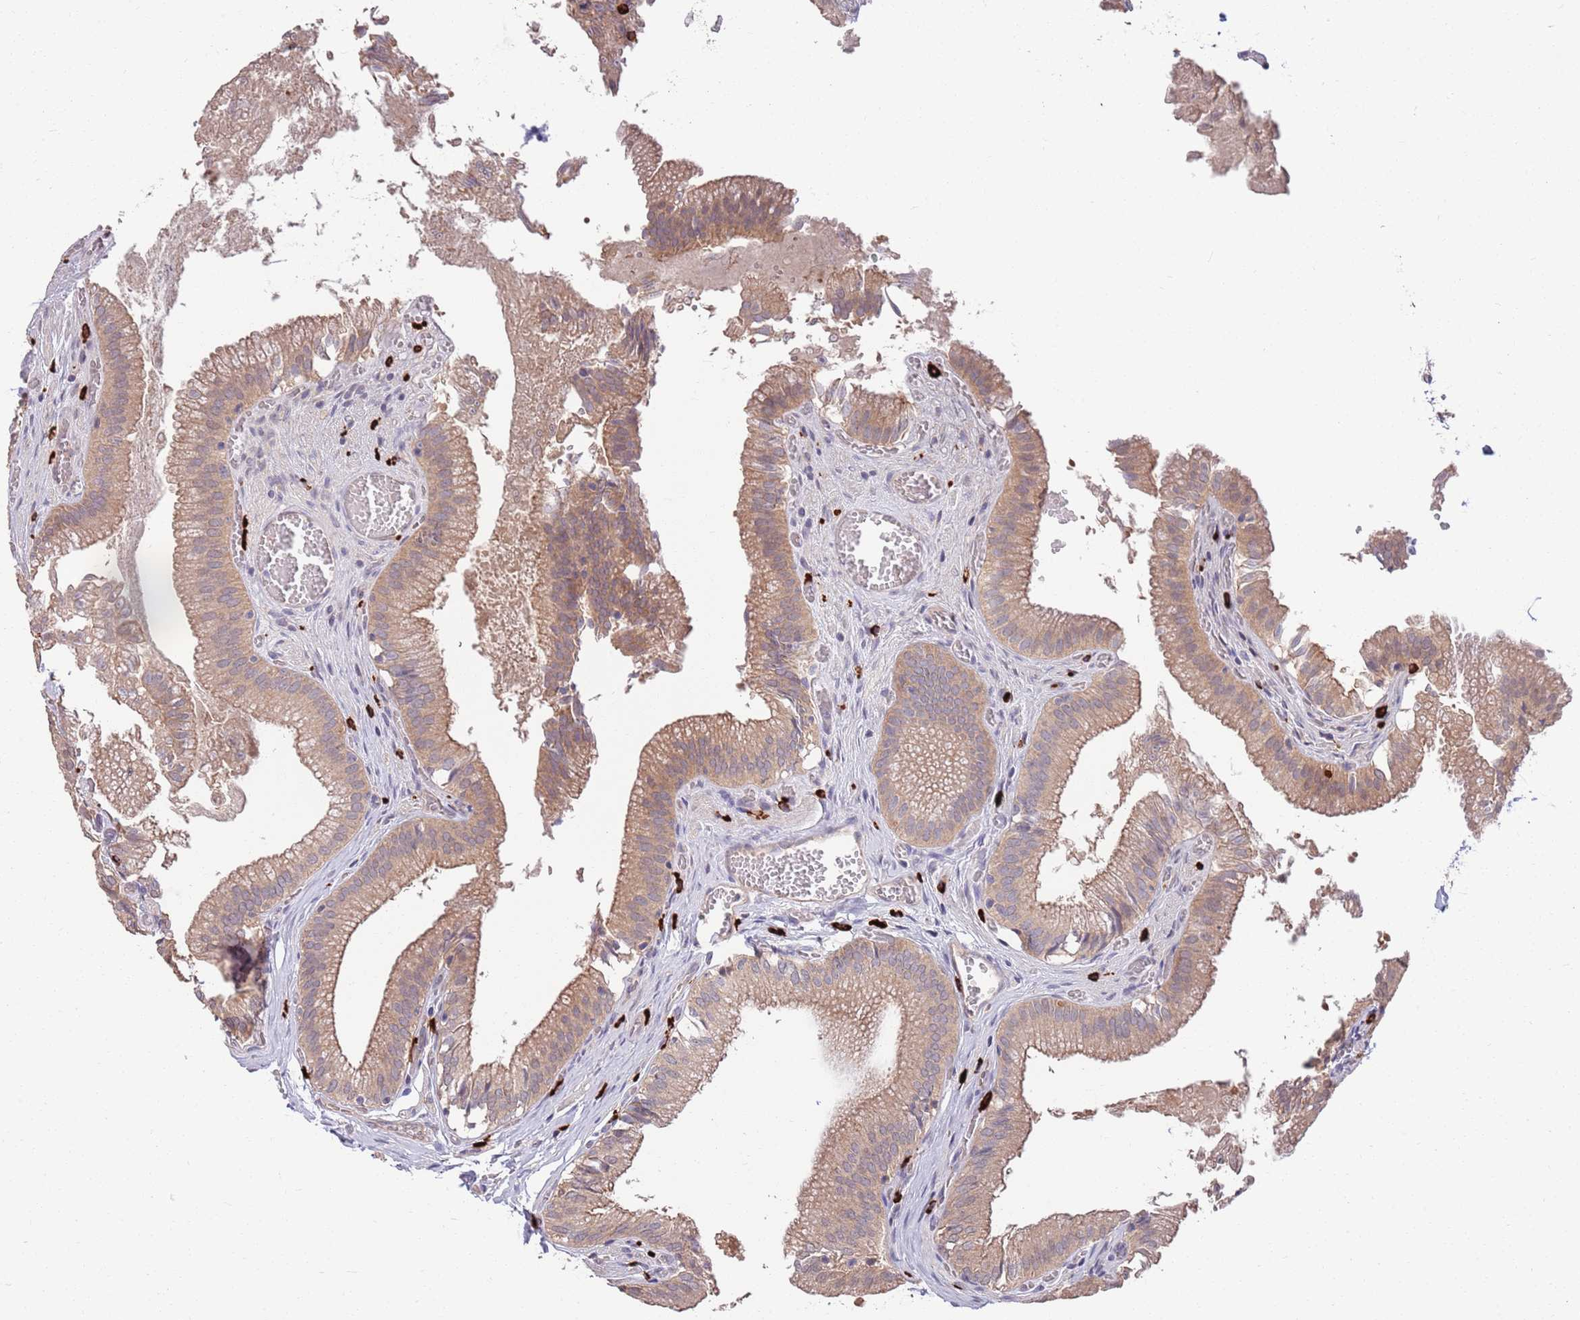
{"staining": {"intensity": "moderate", "quantity": ">75%", "location": "cytoplasmic/membranous"}, "tissue": "gallbladder", "cell_type": "Glandular cells", "image_type": "normal", "snomed": [{"axis": "morphology", "description": "Normal tissue, NOS"}, {"axis": "topography", "description": "Gallbladder"}, {"axis": "topography", "description": "Peripheral nerve tissue"}], "caption": "The histopathology image demonstrates immunohistochemical staining of normal gallbladder. There is moderate cytoplasmic/membranous staining is appreciated in about >75% of glandular cells. (DAB IHC with brightfield microscopy, high magnification).", "gene": "MARVELD2", "patient": {"sex": "male", "age": 17}}